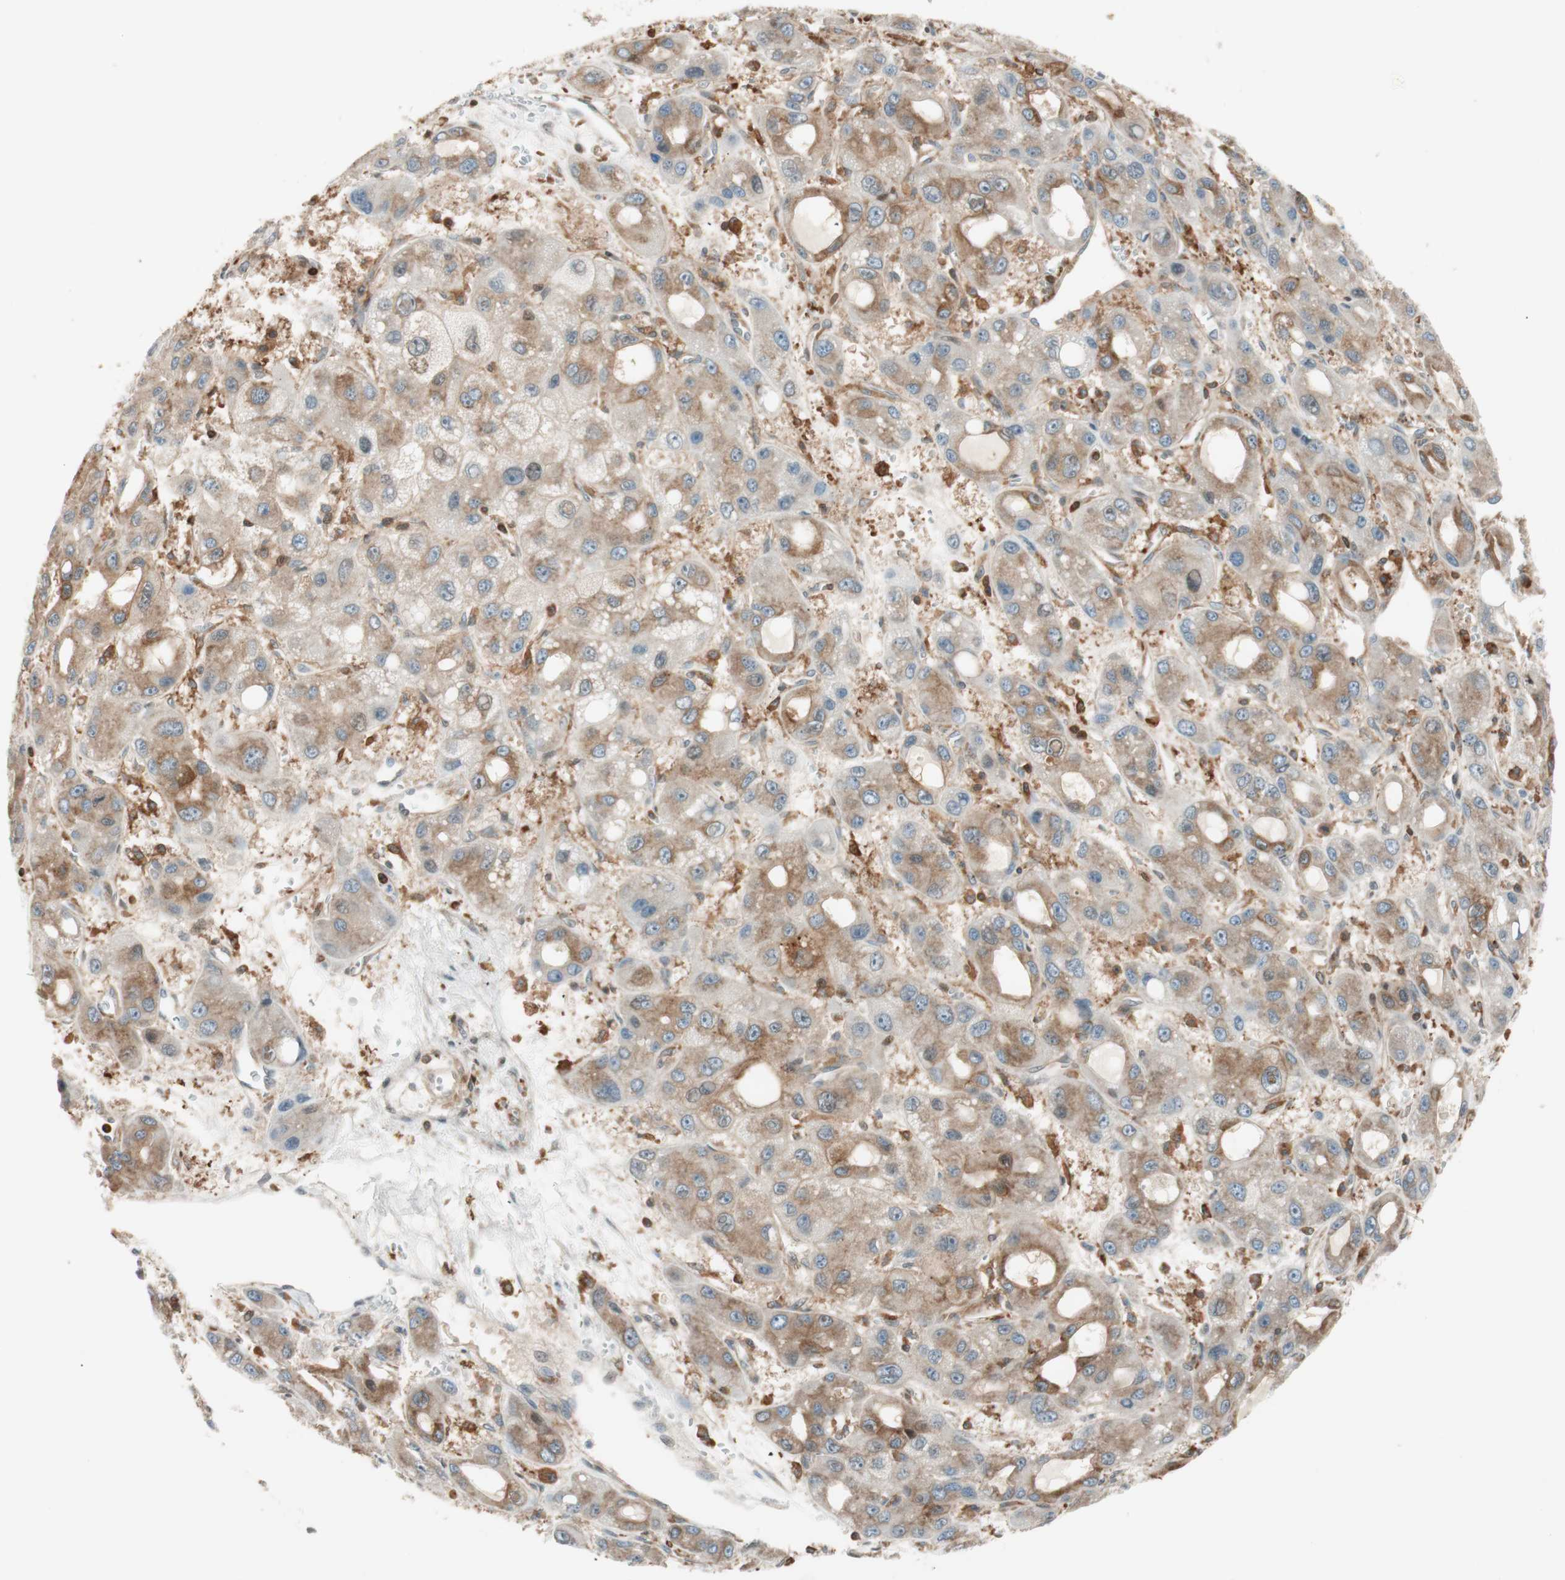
{"staining": {"intensity": "moderate", "quantity": ">75%", "location": "cytoplasmic/membranous"}, "tissue": "liver cancer", "cell_type": "Tumor cells", "image_type": "cancer", "snomed": [{"axis": "morphology", "description": "Carcinoma, Hepatocellular, NOS"}, {"axis": "topography", "description": "Liver"}], "caption": "Human liver cancer stained with a brown dye displays moderate cytoplasmic/membranous positive expression in approximately >75% of tumor cells.", "gene": "BIN1", "patient": {"sex": "male", "age": 55}}